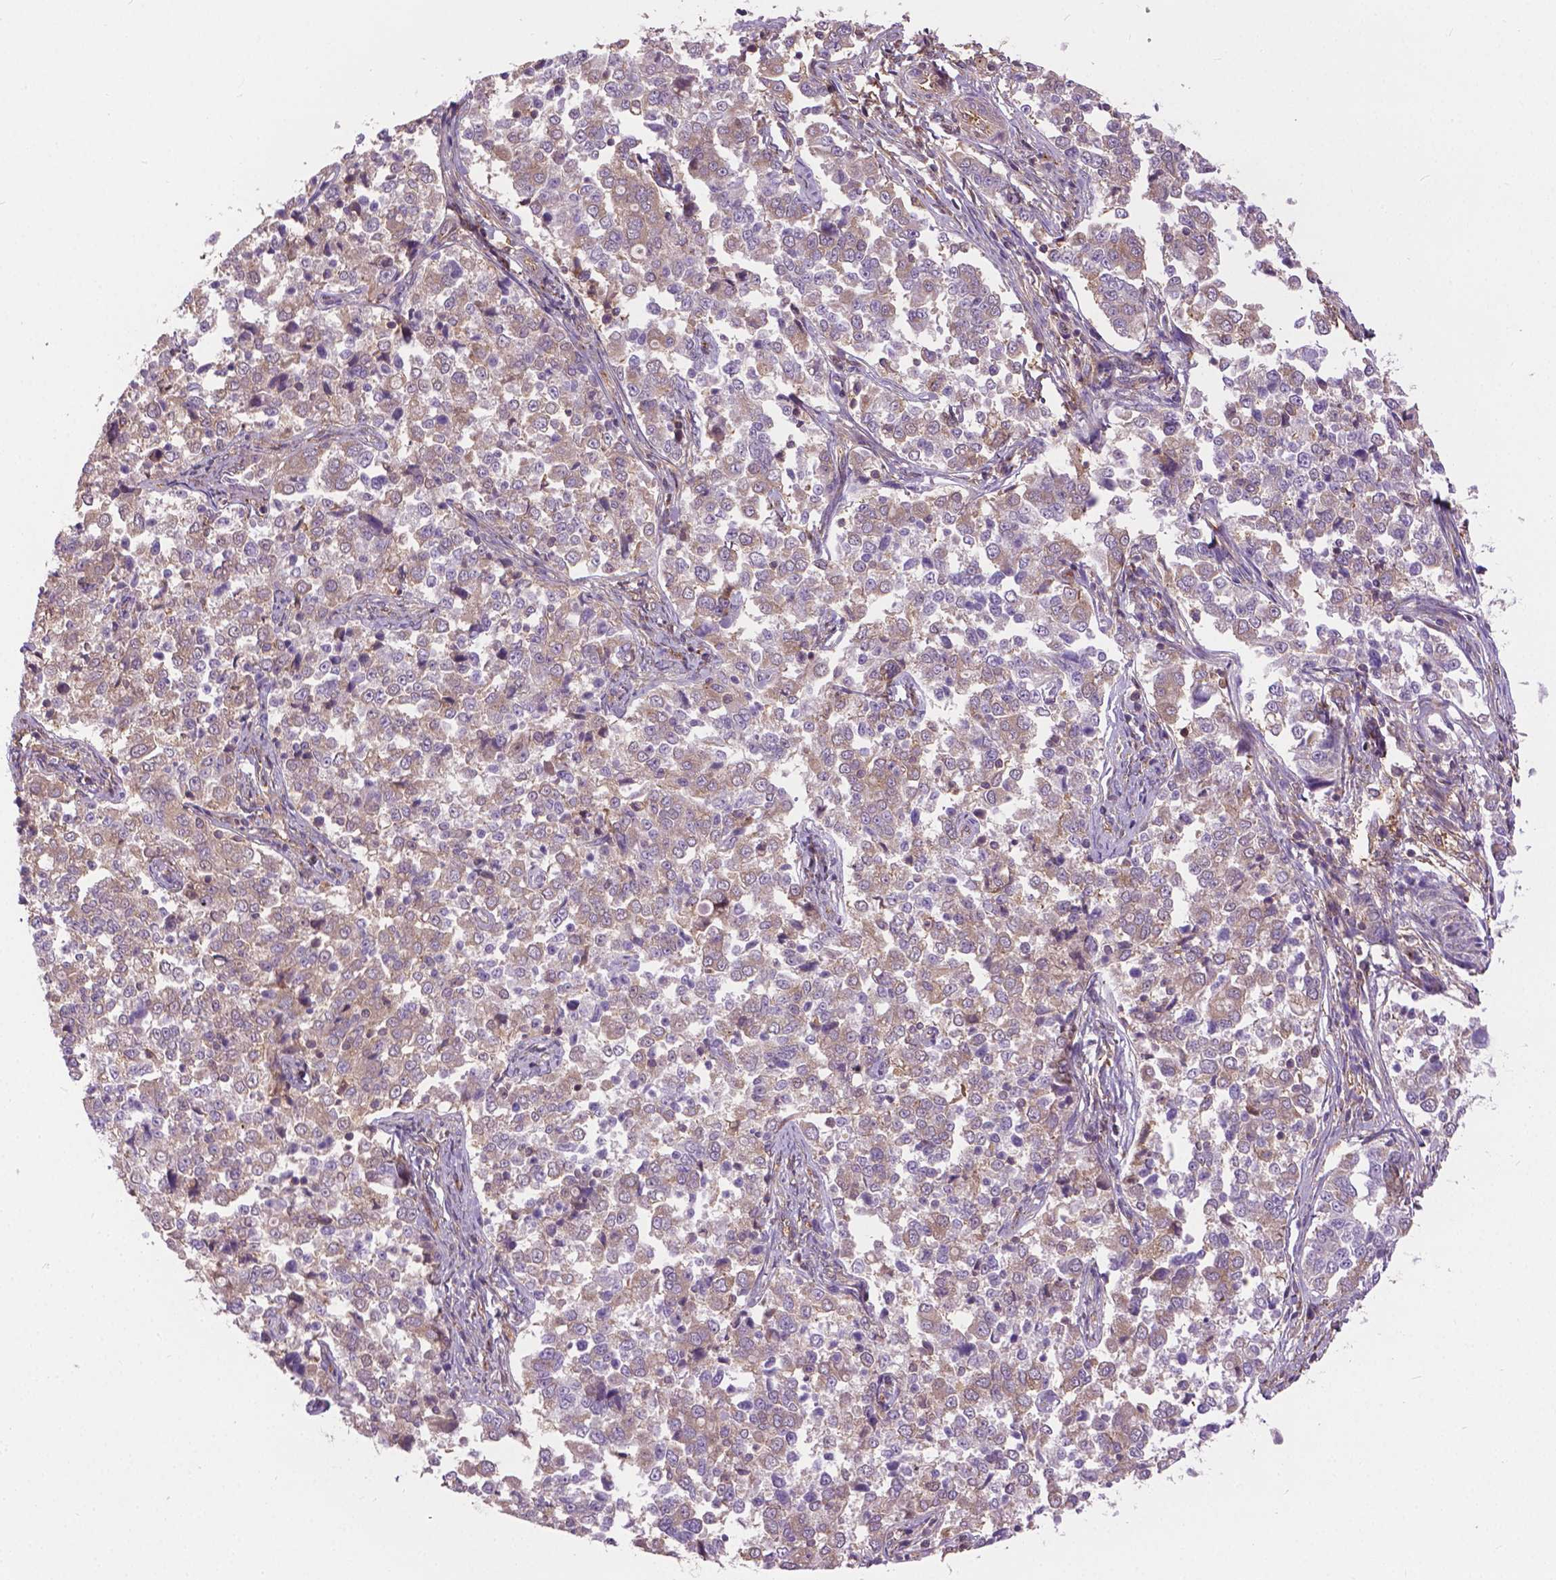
{"staining": {"intensity": "weak", "quantity": "25%-75%", "location": "cytoplasmic/membranous"}, "tissue": "endometrial cancer", "cell_type": "Tumor cells", "image_type": "cancer", "snomed": [{"axis": "morphology", "description": "Adenocarcinoma, NOS"}, {"axis": "topography", "description": "Endometrium"}], "caption": "Weak cytoplasmic/membranous expression for a protein is appreciated in about 25%-75% of tumor cells of endometrial adenocarcinoma using immunohistochemistry (IHC).", "gene": "MZT1", "patient": {"sex": "female", "age": 43}}